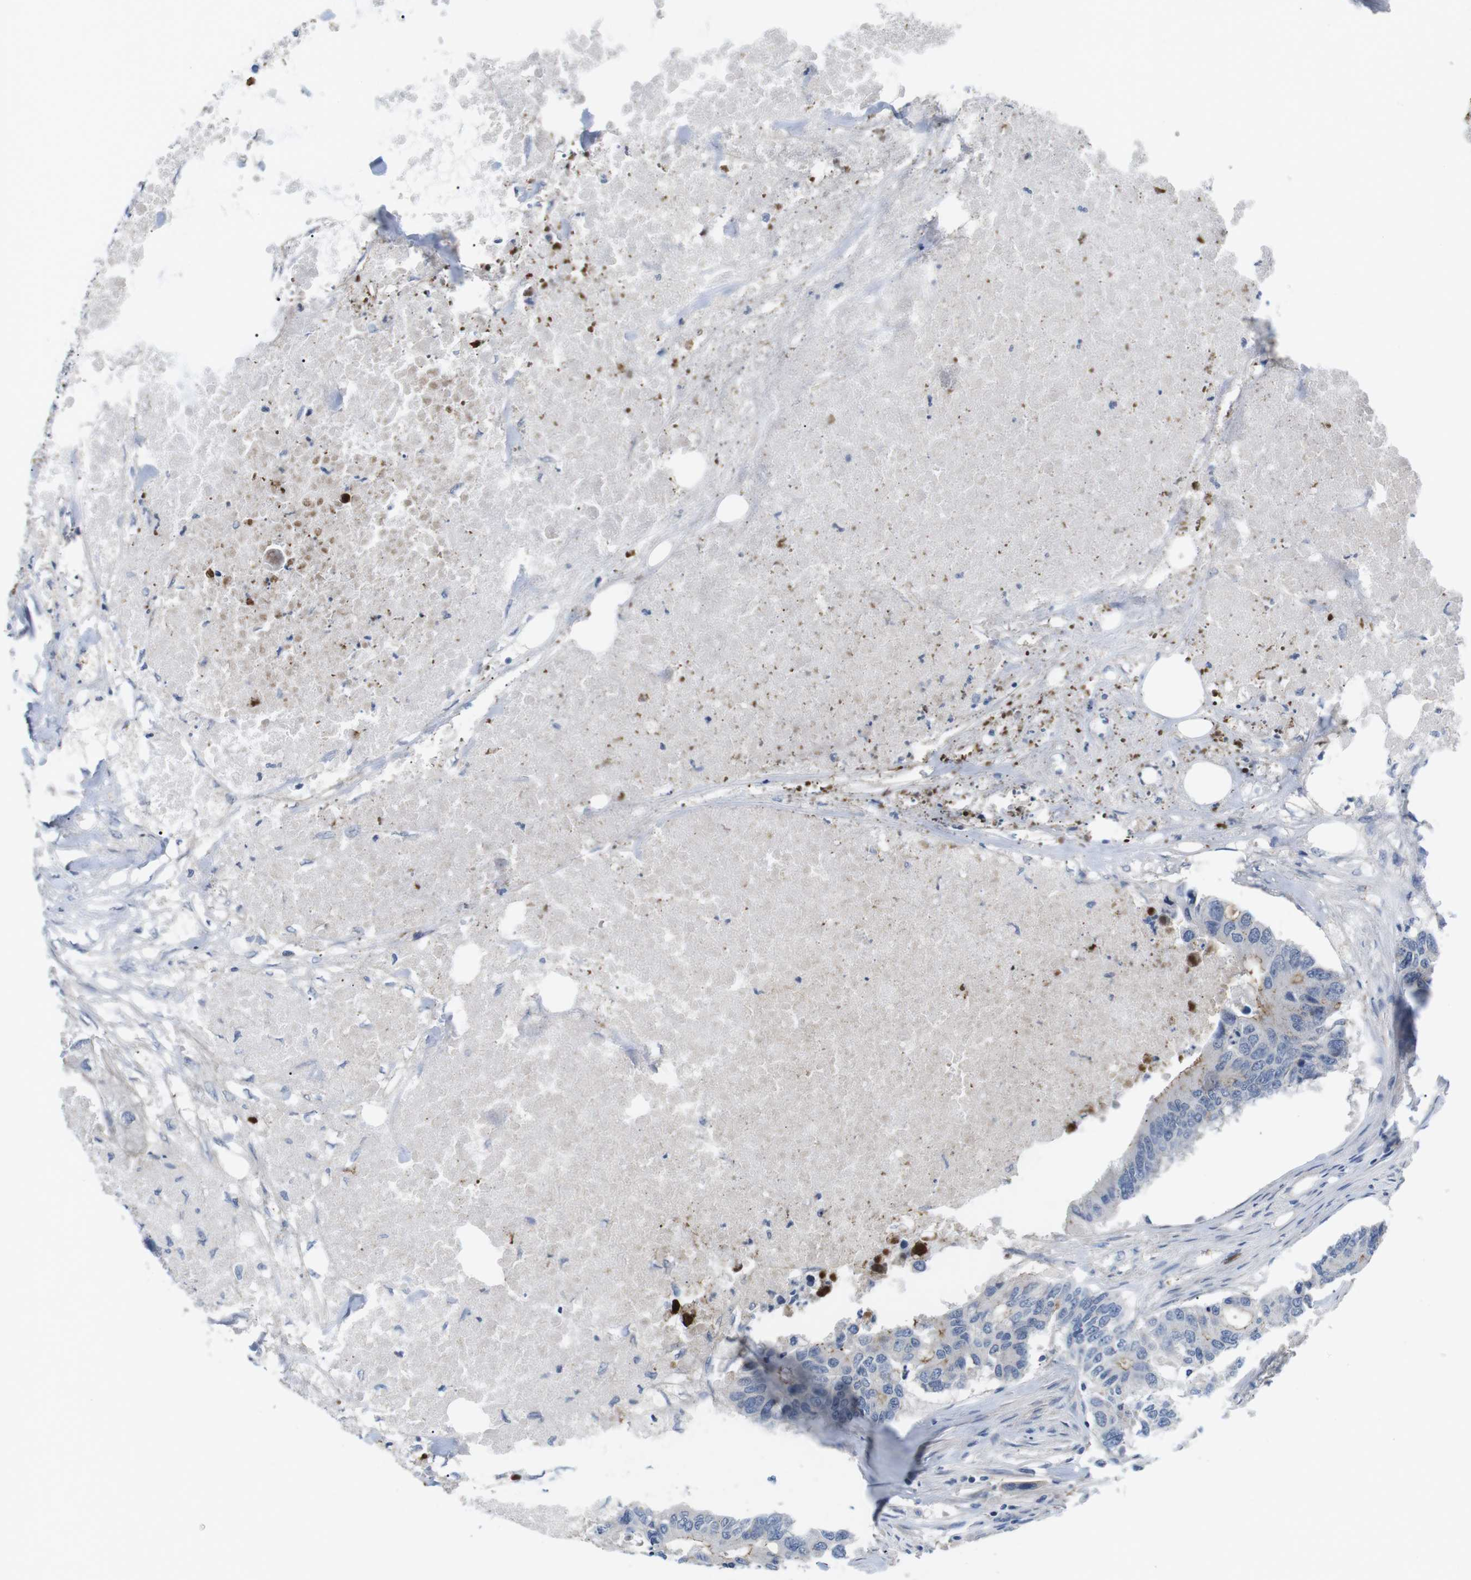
{"staining": {"intensity": "moderate", "quantity": "<25%", "location": "cytoplasmic/membranous"}, "tissue": "colorectal cancer", "cell_type": "Tumor cells", "image_type": "cancer", "snomed": [{"axis": "morphology", "description": "Adenocarcinoma, NOS"}, {"axis": "topography", "description": "Colon"}], "caption": "A brown stain shows moderate cytoplasmic/membranous expression of a protein in colorectal adenocarcinoma tumor cells.", "gene": "NECTIN1", "patient": {"sex": "male", "age": 71}}